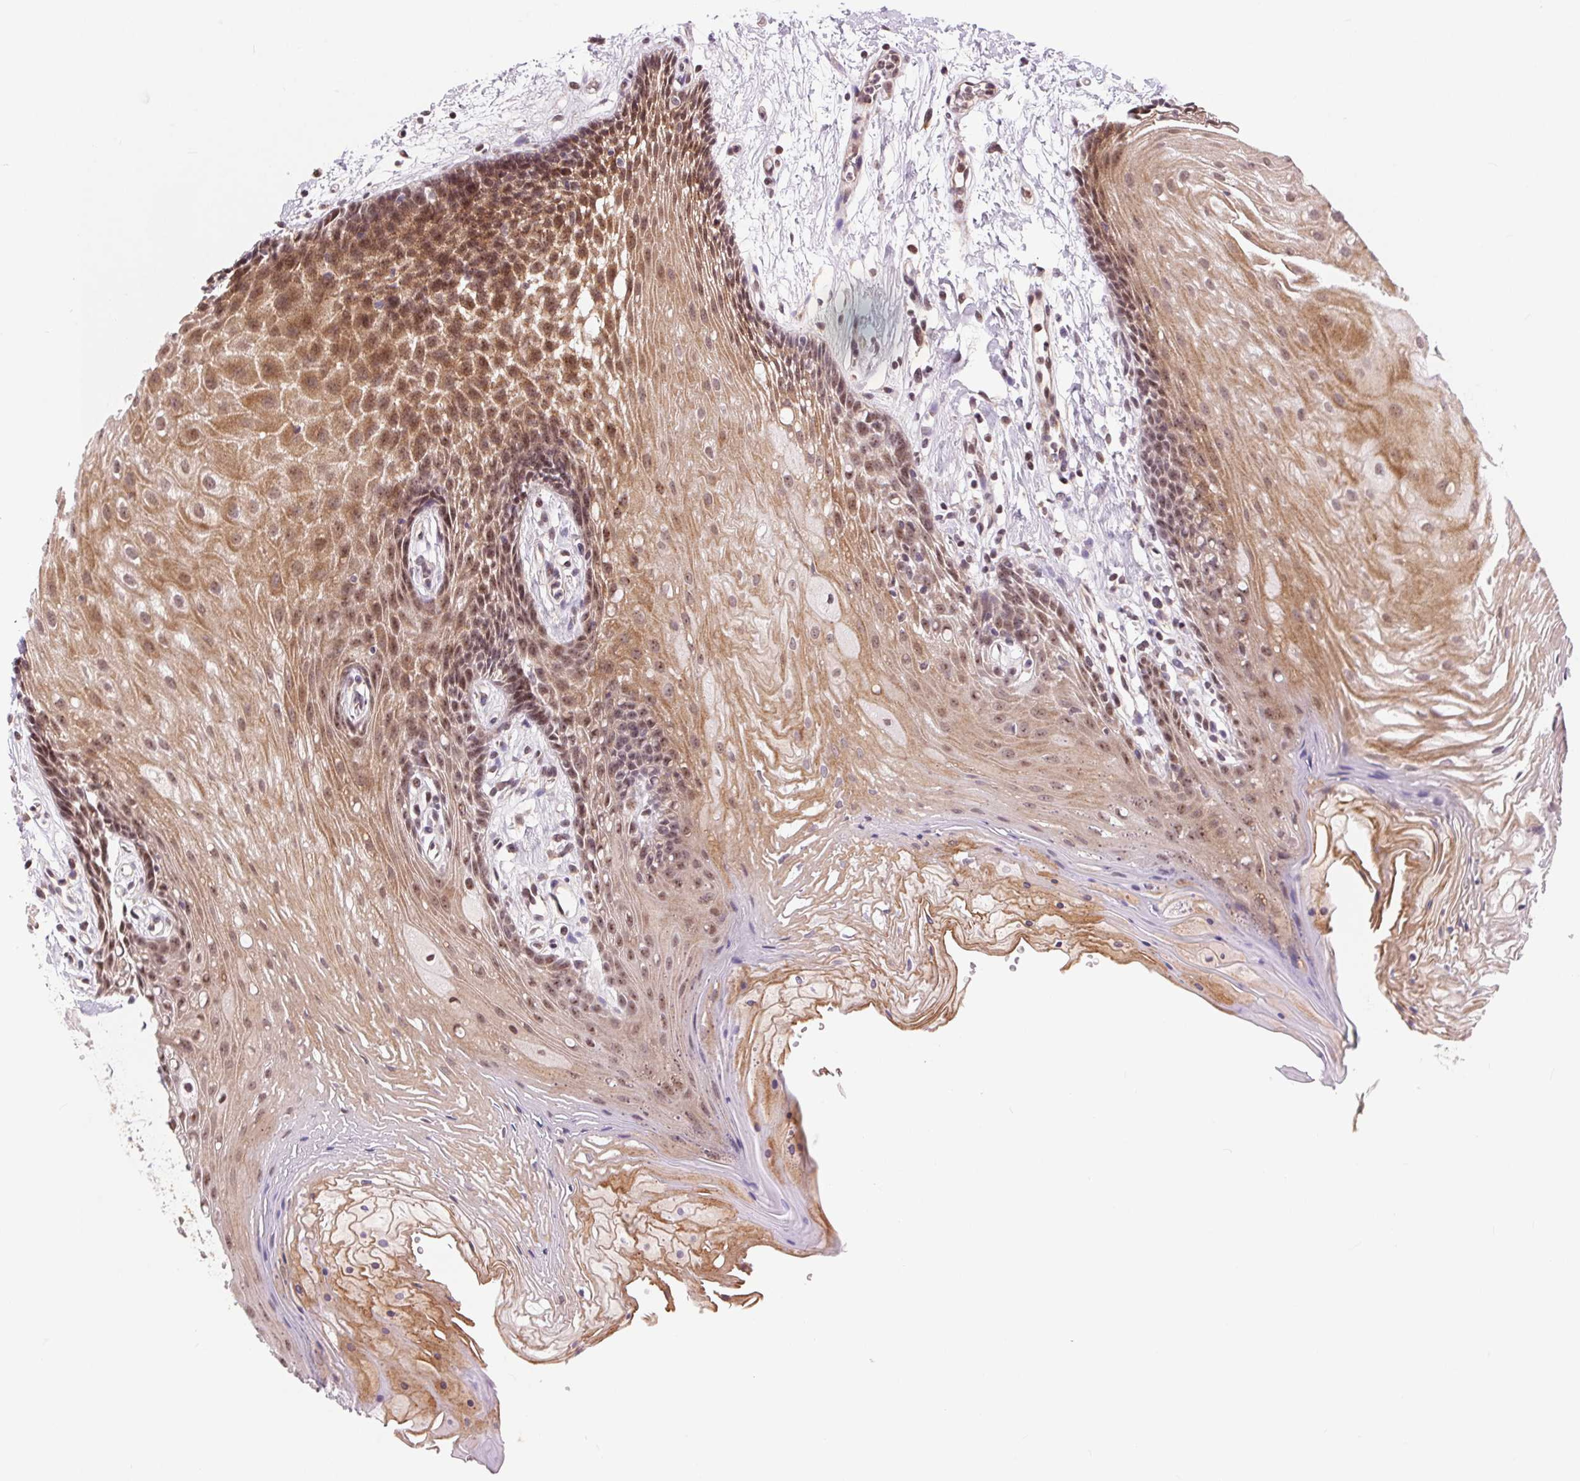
{"staining": {"intensity": "moderate", "quantity": ">75%", "location": "cytoplasmic/membranous,nuclear"}, "tissue": "oral mucosa", "cell_type": "Squamous epithelial cells", "image_type": "normal", "snomed": [{"axis": "morphology", "description": "Normal tissue, NOS"}, {"axis": "morphology", "description": "Squamous cell carcinoma, NOS"}, {"axis": "topography", "description": "Oral tissue"}, {"axis": "topography", "description": "Tounge, NOS"}, {"axis": "topography", "description": "Head-Neck"}], "caption": "Squamous epithelial cells display medium levels of moderate cytoplasmic/membranous,nuclear positivity in about >75% of cells in benign human oral mucosa. (Stains: DAB (3,3'-diaminobenzidine) in brown, nuclei in blue, Microscopy: brightfield microscopy at high magnification).", "gene": "CHMP4B", "patient": {"sex": "male", "age": 62}}